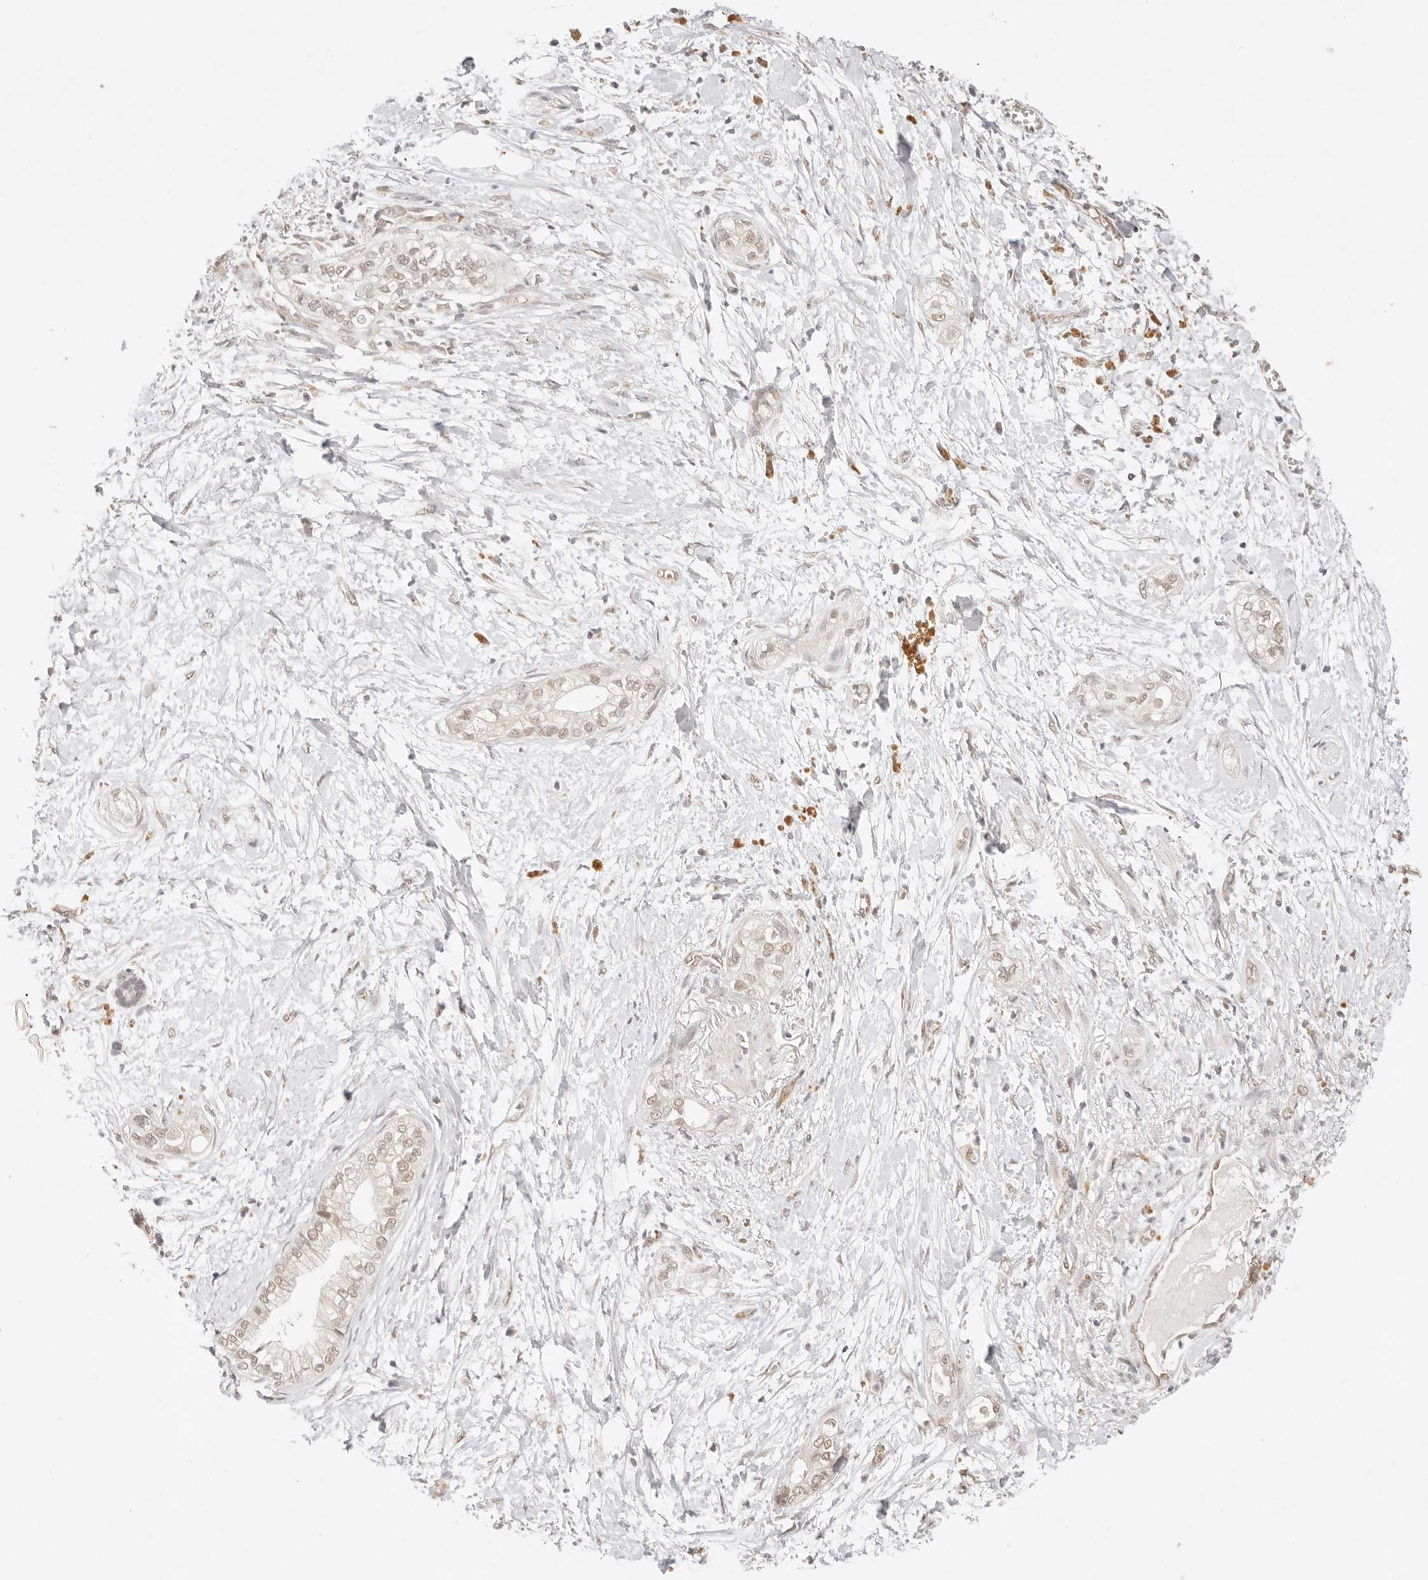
{"staining": {"intensity": "weak", "quantity": "25%-75%", "location": "nuclear"}, "tissue": "pancreatic cancer", "cell_type": "Tumor cells", "image_type": "cancer", "snomed": [{"axis": "morphology", "description": "Adenocarcinoma, NOS"}, {"axis": "topography", "description": "Pancreas"}], "caption": "High-power microscopy captured an immunohistochemistry histopathology image of pancreatic cancer (adenocarcinoma), revealing weak nuclear staining in approximately 25%-75% of tumor cells. Nuclei are stained in blue.", "gene": "GPR156", "patient": {"sex": "male", "age": 68}}